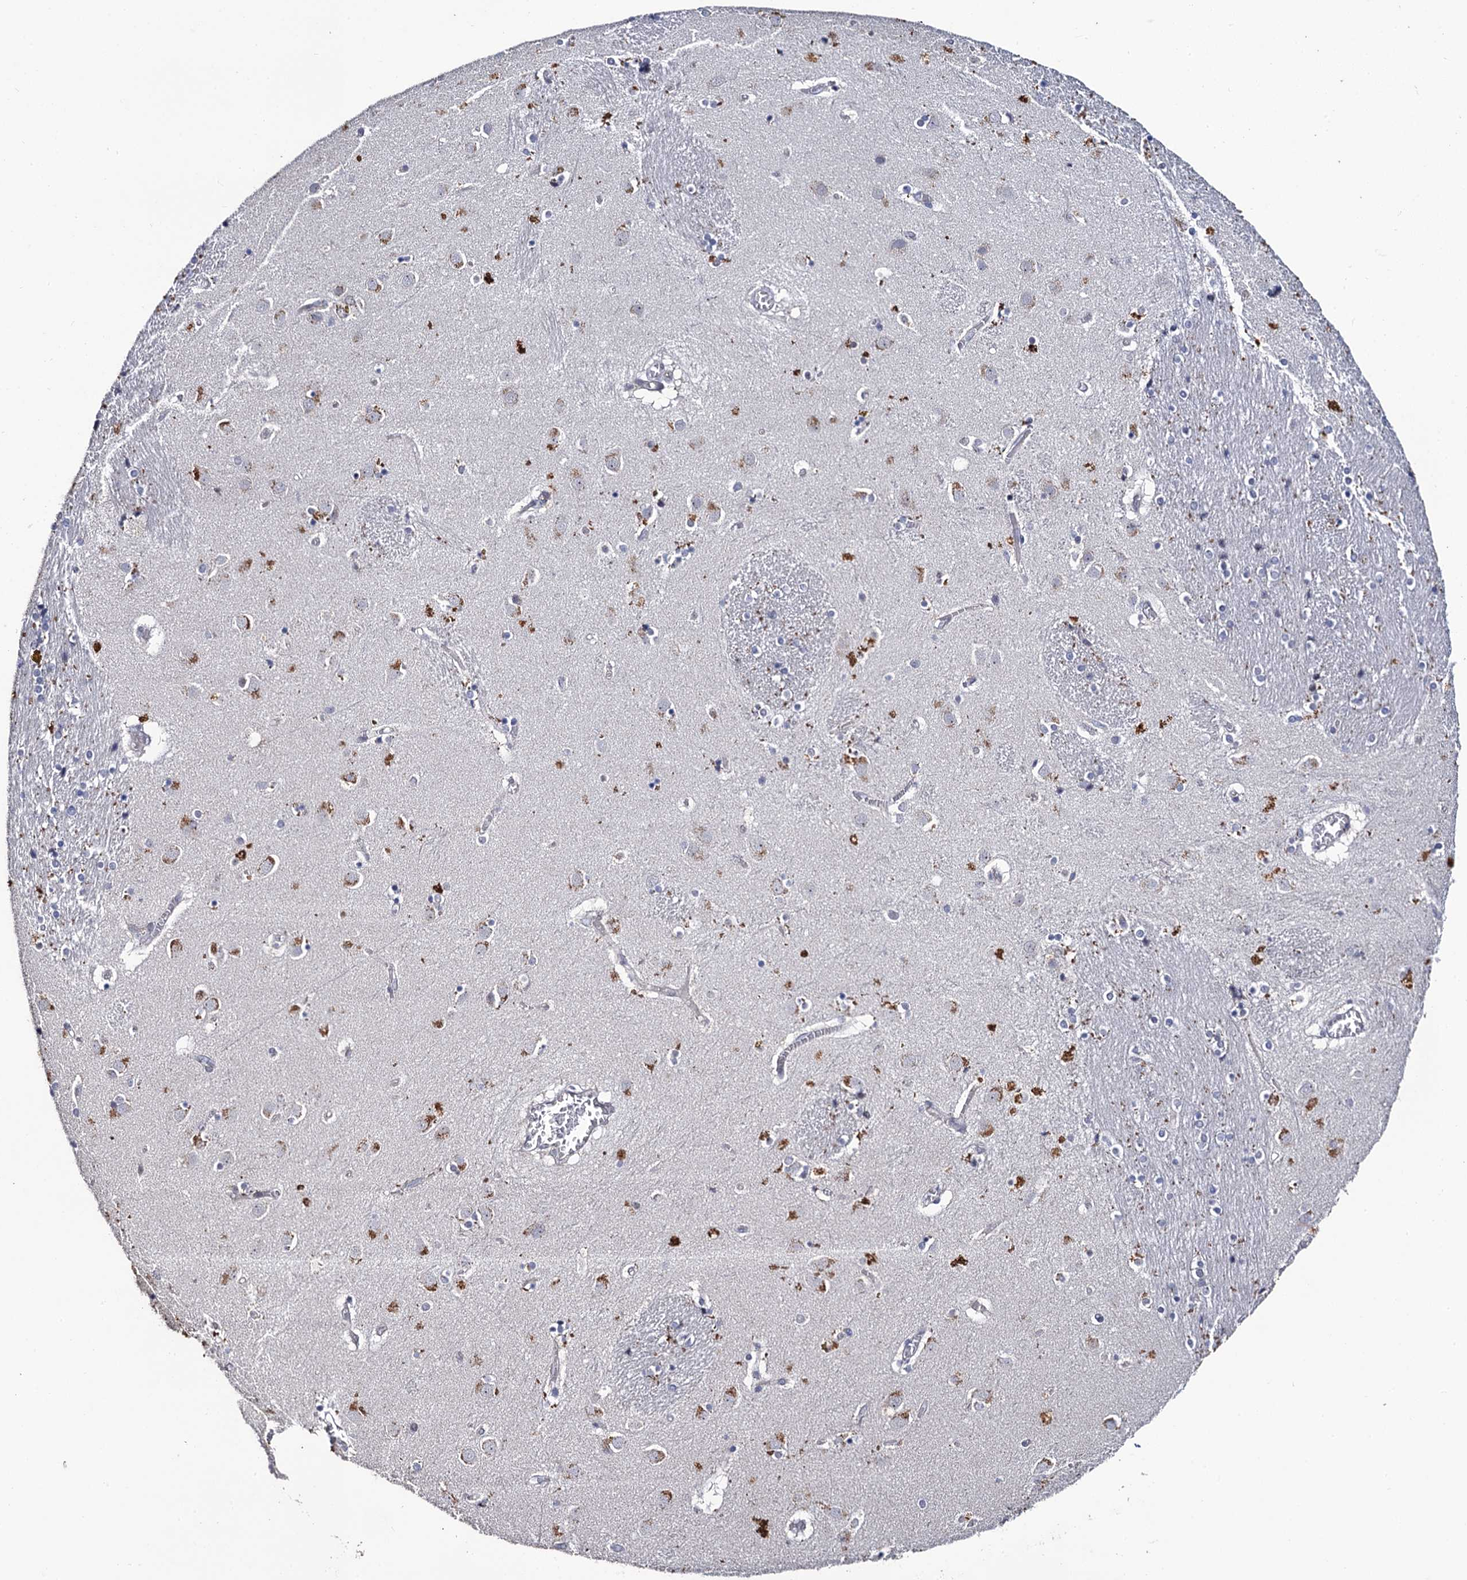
{"staining": {"intensity": "weak", "quantity": "<25%", "location": "cytoplasmic/membranous"}, "tissue": "caudate", "cell_type": "Glial cells", "image_type": "normal", "snomed": [{"axis": "morphology", "description": "Normal tissue, NOS"}, {"axis": "topography", "description": "Lateral ventricle wall"}], "caption": "Immunohistochemistry of unremarkable human caudate displays no positivity in glial cells.", "gene": "THAP2", "patient": {"sex": "male", "age": 70}}